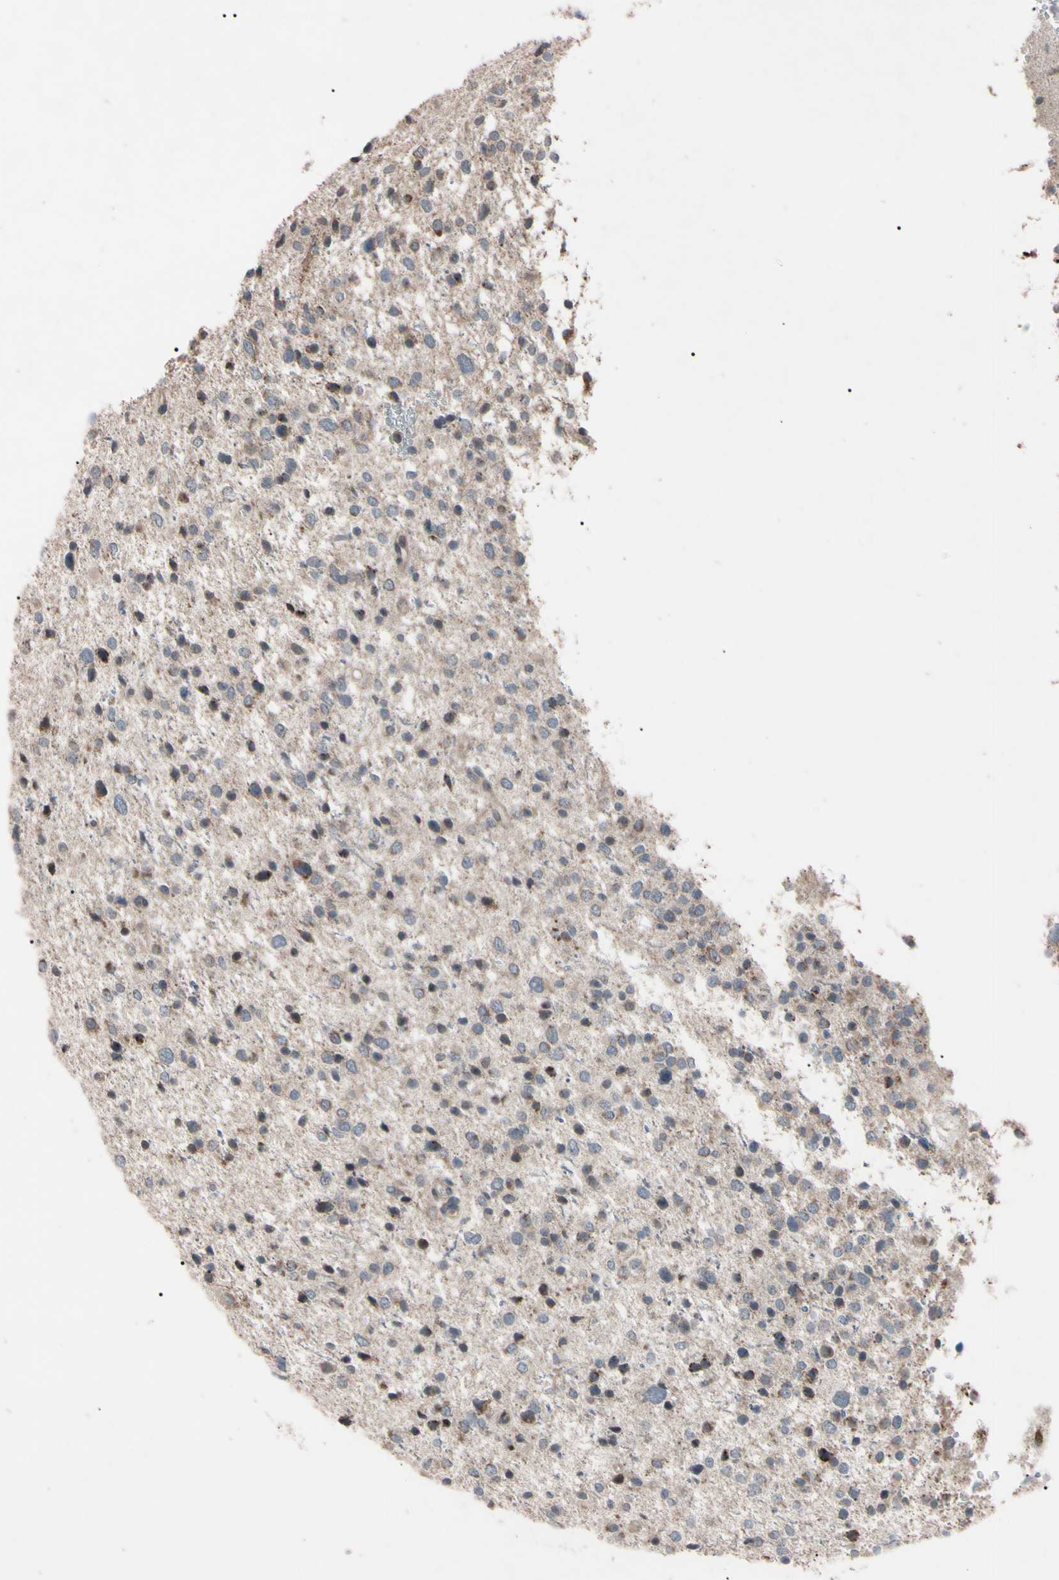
{"staining": {"intensity": "negative", "quantity": "none", "location": "none"}, "tissue": "glioma", "cell_type": "Tumor cells", "image_type": "cancer", "snomed": [{"axis": "morphology", "description": "Glioma, malignant, Low grade"}, {"axis": "topography", "description": "Brain"}], "caption": "Tumor cells are negative for brown protein staining in low-grade glioma (malignant). Nuclei are stained in blue.", "gene": "TNFRSF1A", "patient": {"sex": "female", "age": 37}}